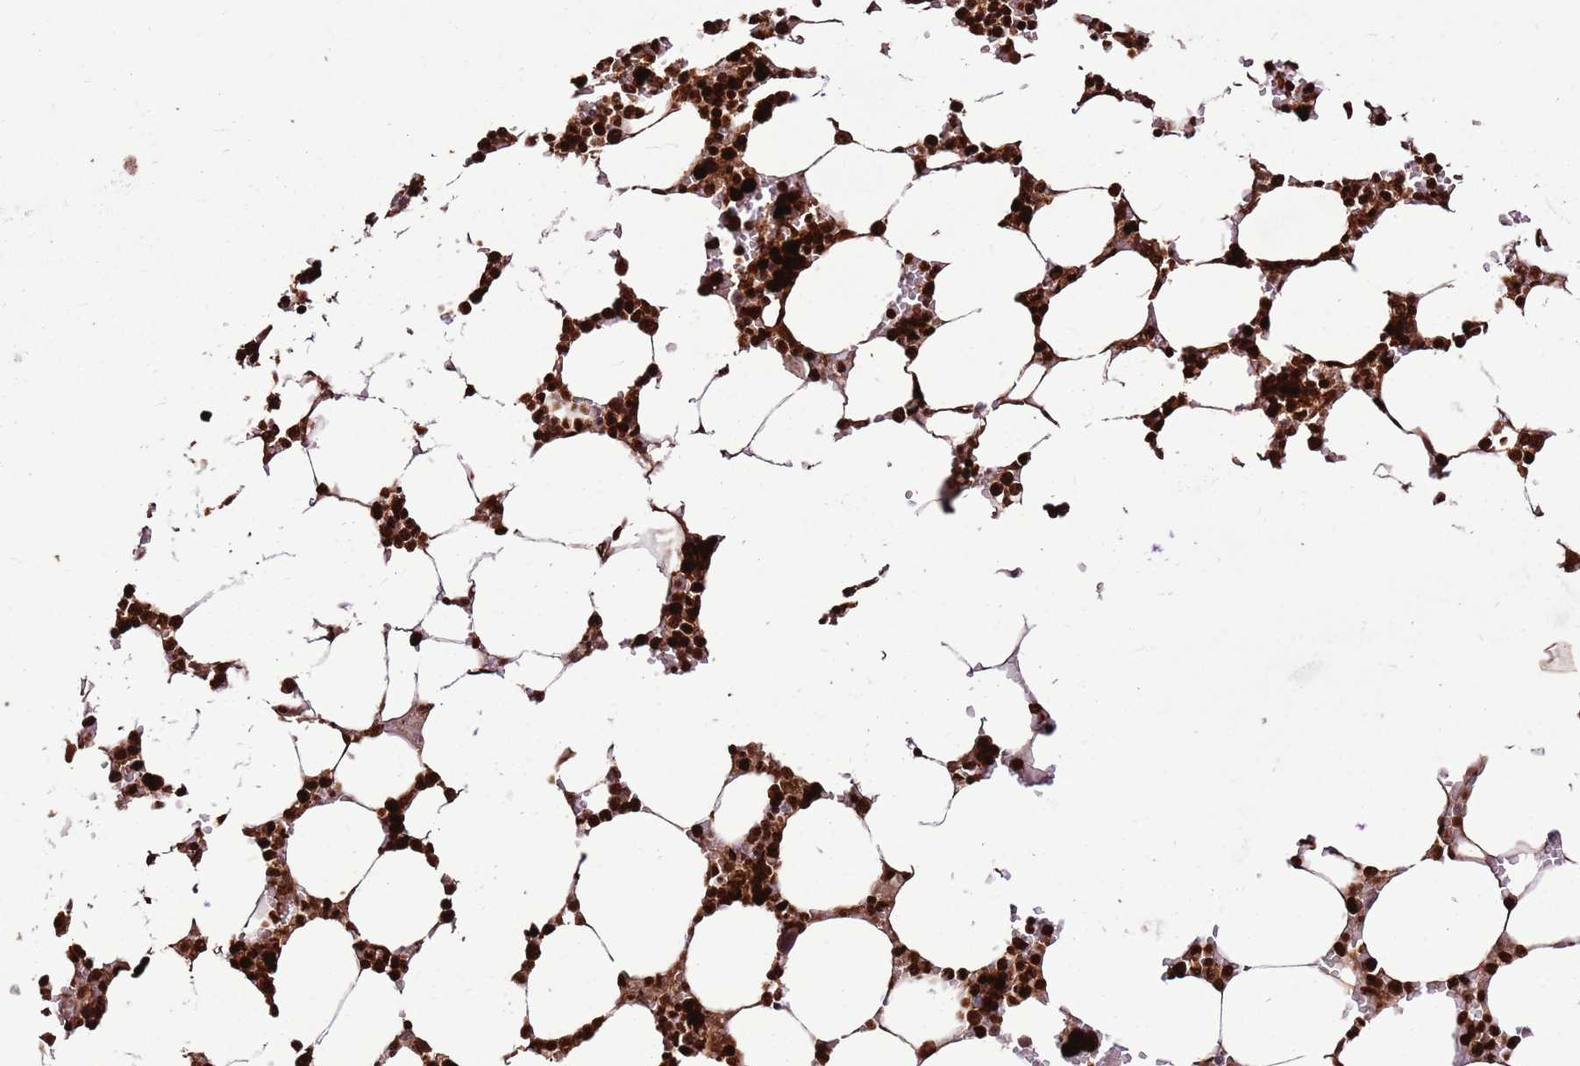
{"staining": {"intensity": "strong", "quantity": ">75%", "location": "cytoplasmic/membranous,nuclear"}, "tissue": "bone marrow", "cell_type": "Hematopoietic cells", "image_type": "normal", "snomed": [{"axis": "morphology", "description": "Normal tissue, NOS"}, {"axis": "topography", "description": "Bone marrow"}], "caption": "Hematopoietic cells exhibit strong cytoplasmic/membranous,nuclear positivity in about >75% of cells in normal bone marrow.", "gene": "HNRNPAB", "patient": {"sex": "male", "age": 64}}